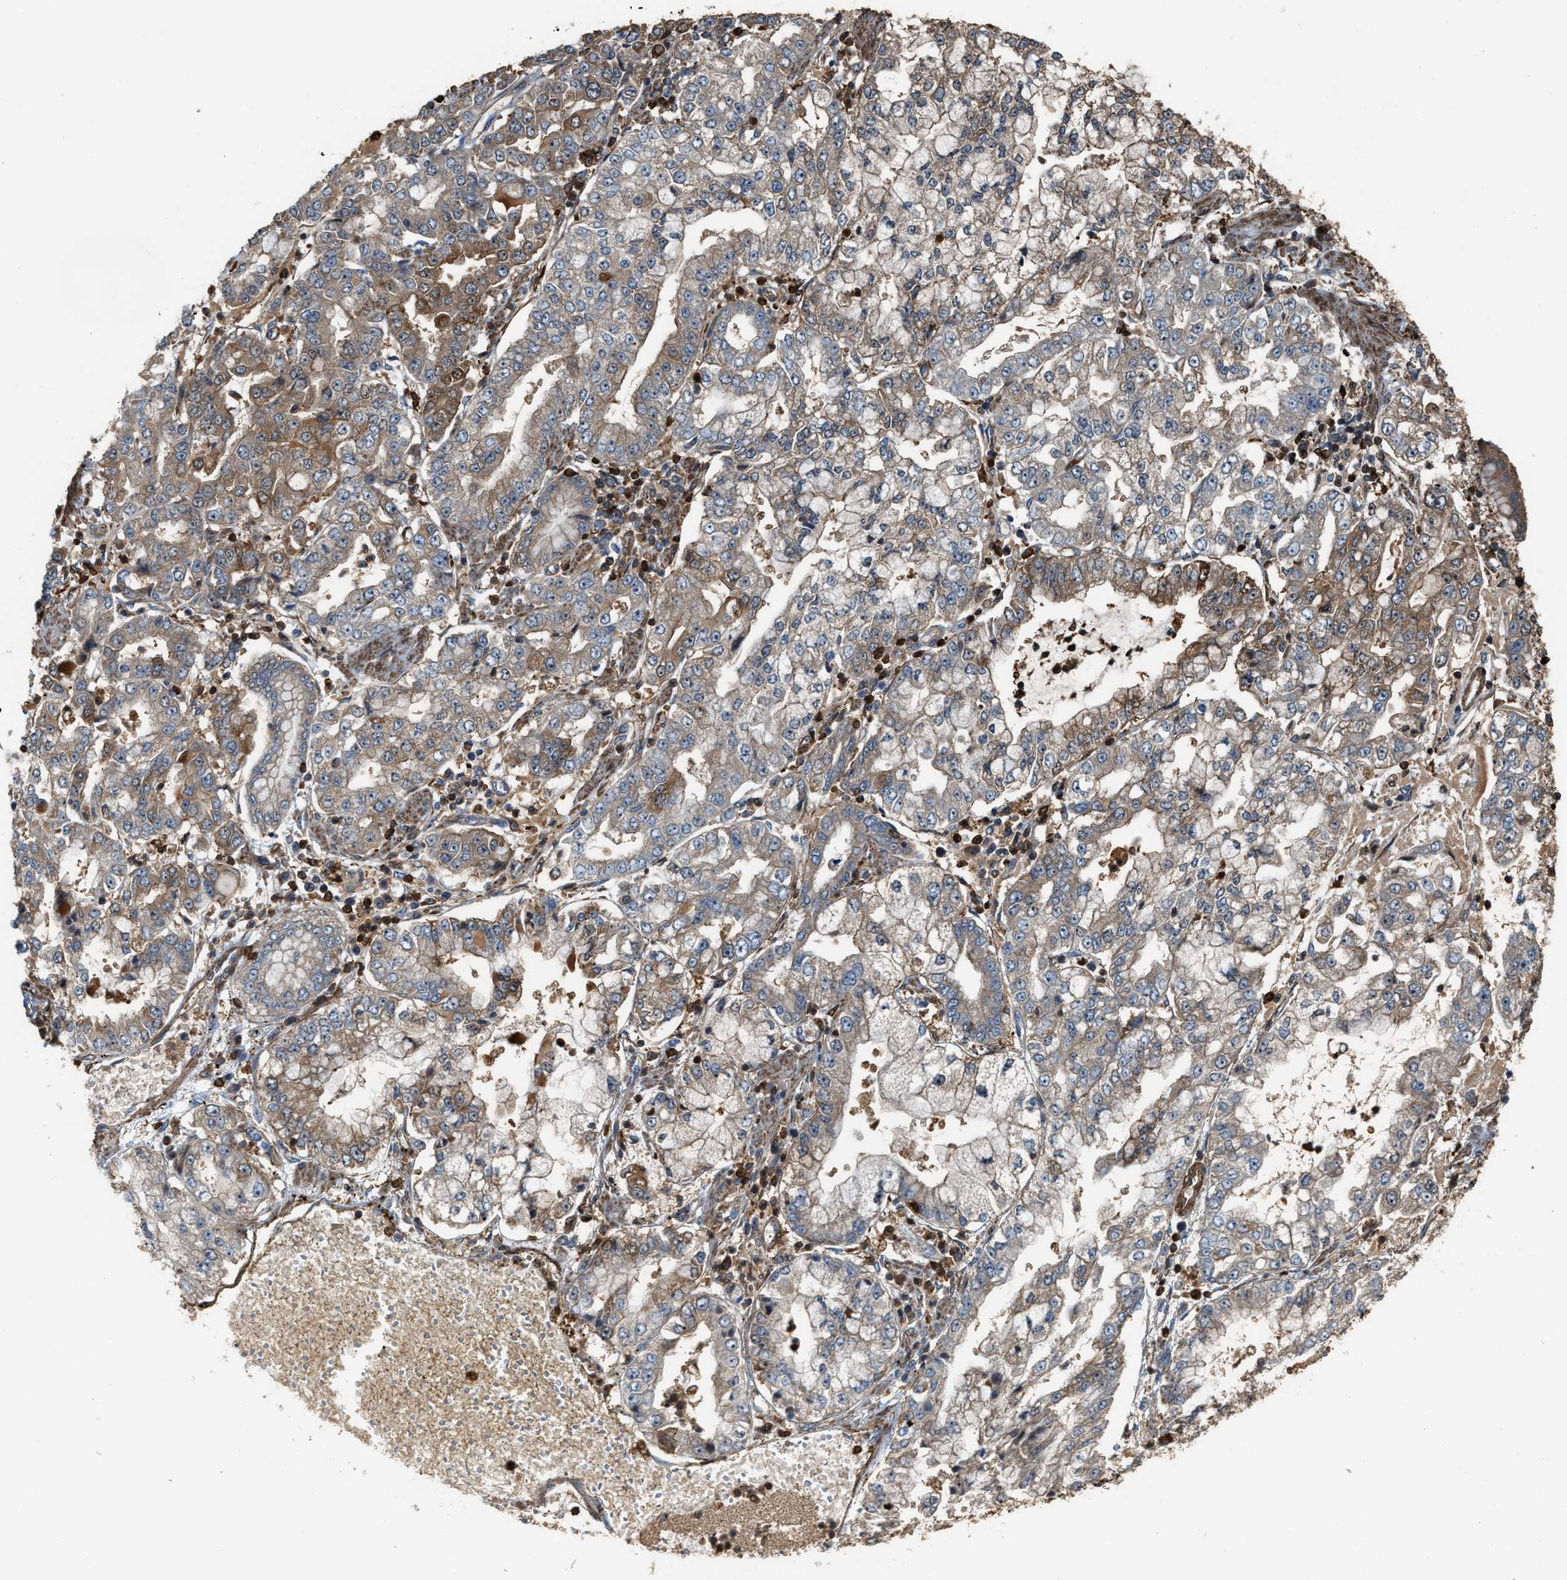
{"staining": {"intensity": "moderate", "quantity": "<25%", "location": "cytoplasmic/membranous"}, "tissue": "stomach cancer", "cell_type": "Tumor cells", "image_type": "cancer", "snomed": [{"axis": "morphology", "description": "Adenocarcinoma, NOS"}, {"axis": "topography", "description": "Stomach"}], "caption": "A photomicrograph of human stomach adenocarcinoma stained for a protein displays moderate cytoplasmic/membranous brown staining in tumor cells.", "gene": "SERPINB5", "patient": {"sex": "male", "age": 76}}